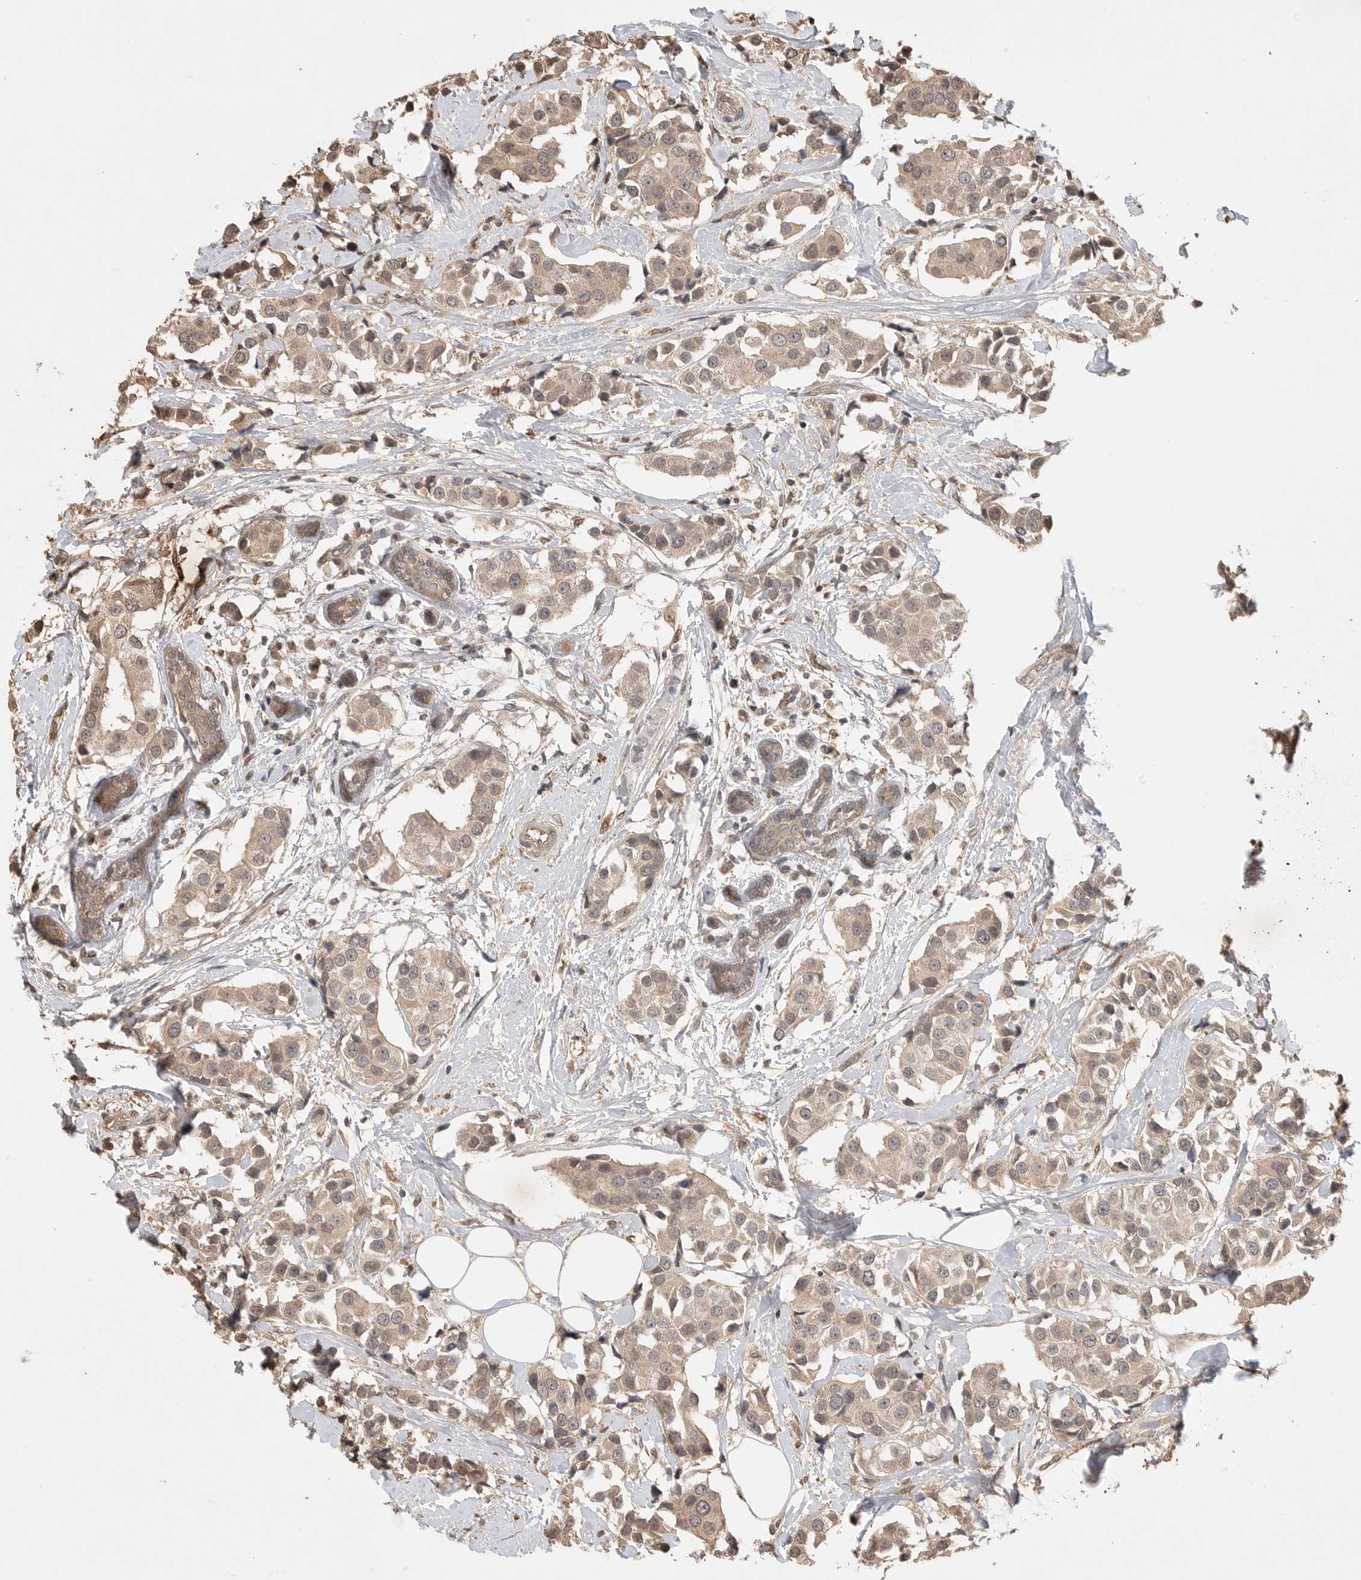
{"staining": {"intensity": "weak", "quantity": ">75%", "location": "cytoplasmic/membranous"}, "tissue": "breast cancer", "cell_type": "Tumor cells", "image_type": "cancer", "snomed": [{"axis": "morphology", "description": "Normal tissue, NOS"}, {"axis": "morphology", "description": "Duct carcinoma"}, {"axis": "topography", "description": "Breast"}], "caption": "Immunohistochemical staining of human breast infiltrating ductal carcinoma exhibits low levels of weak cytoplasmic/membranous positivity in approximately >75% of tumor cells. (Stains: DAB (3,3'-diaminobenzidine) in brown, nuclei in blue, Microscopy: brightfield microscopy at high magnification).", "gene": "PRMT3", "patient": {"sex": "female", "age": 39}}